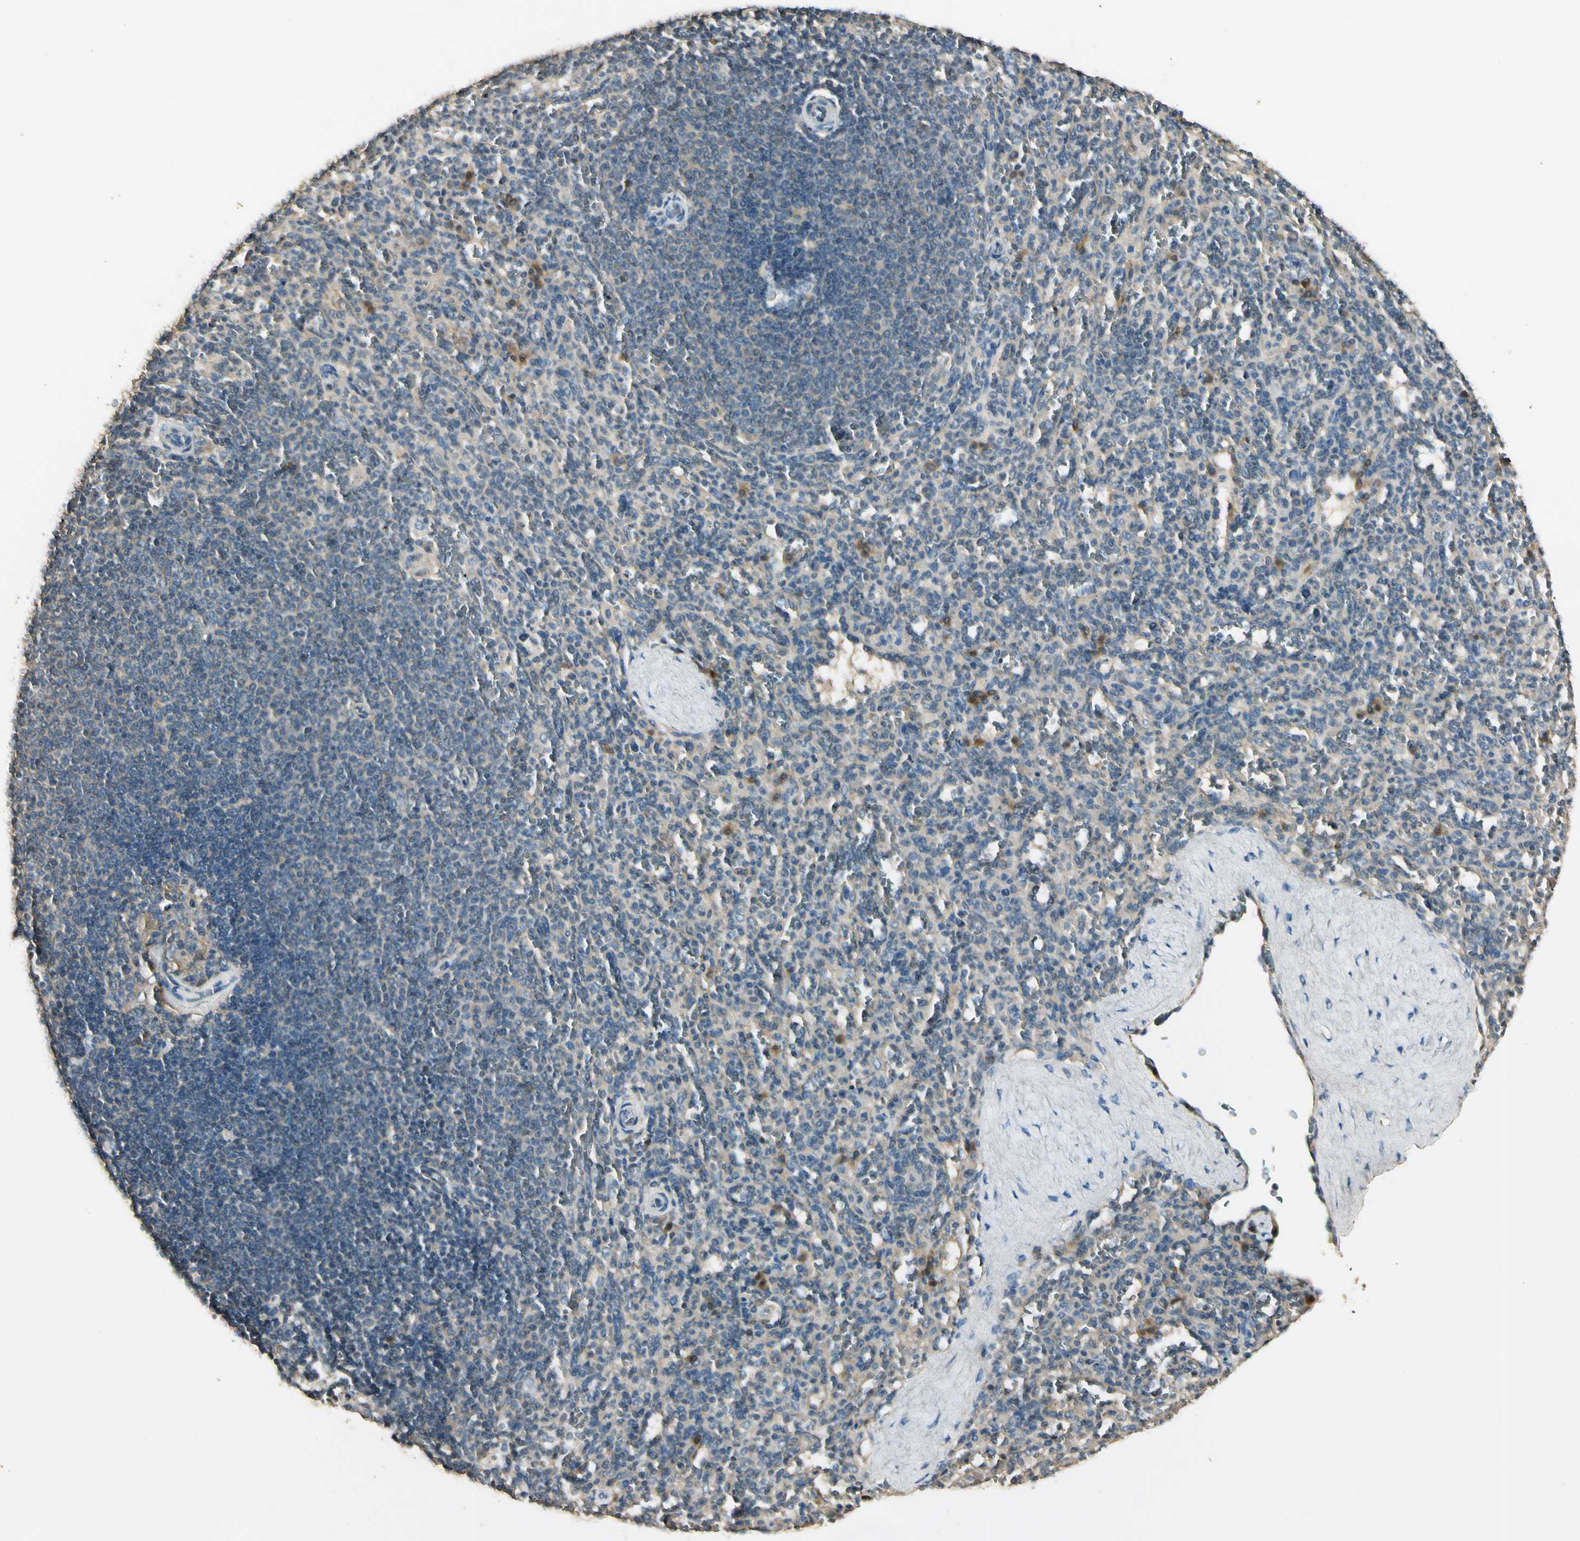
{"staining": {"intensity": "weak", "quantity": ">75%", "location": "cytoplasmic/membranous"}, "tissue": "spleen", "cell_type": "Cells in red pulp", "image_type": "normal", "snomed": [{"axis": "morphology", "description": "Normal tissue, NOS"}, {"axis": "topography", "description": "Spleen"}], "caption": "Spleen stained with DAB (3,3'-diaminobenzidine) IHC demonstrates low levels of weak cytoplasmic/membranous staining in about >75% of cells in red pulp.", "gene": "PLXNA1", "patient": {"sex": "male", "age": 36}}